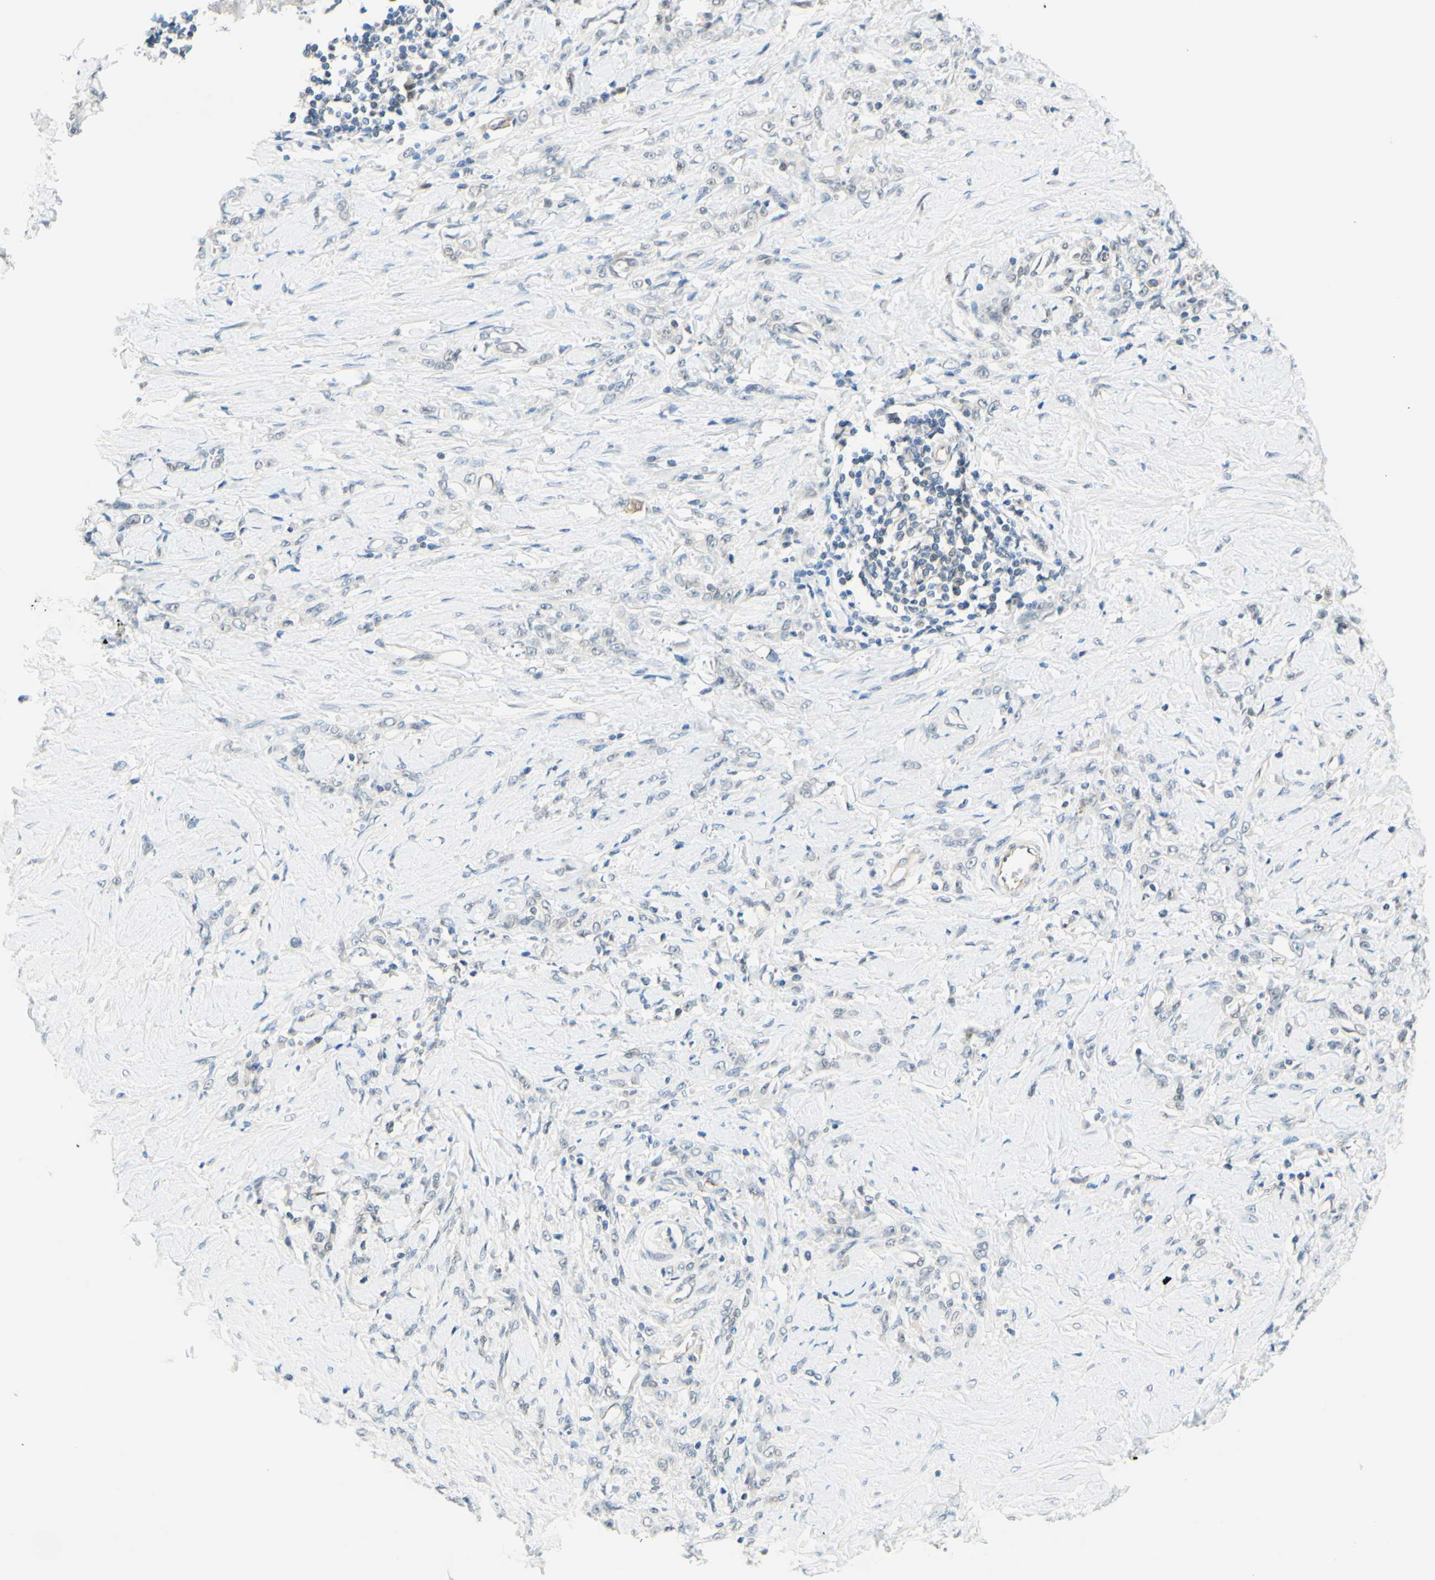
{"staining": {"intensity": "negative", "quantity": "none", "location": "none"}, "tissue": "stomach cancer", "cell_type": "Tumor cells", "image_type": "cancer", "snomed": [{"axis": "morphology", "description": "Adenocarcinoma, NOS"}, {"axis": "topography", "description": "Stomach"}], "caption": "This is an immunohistochemistry micrograph of human stomach adenocarcinoma. There is no staining in tumor cells.", "gene": "C2CD2L", "patient": {"sex": "male", "age": 82}}